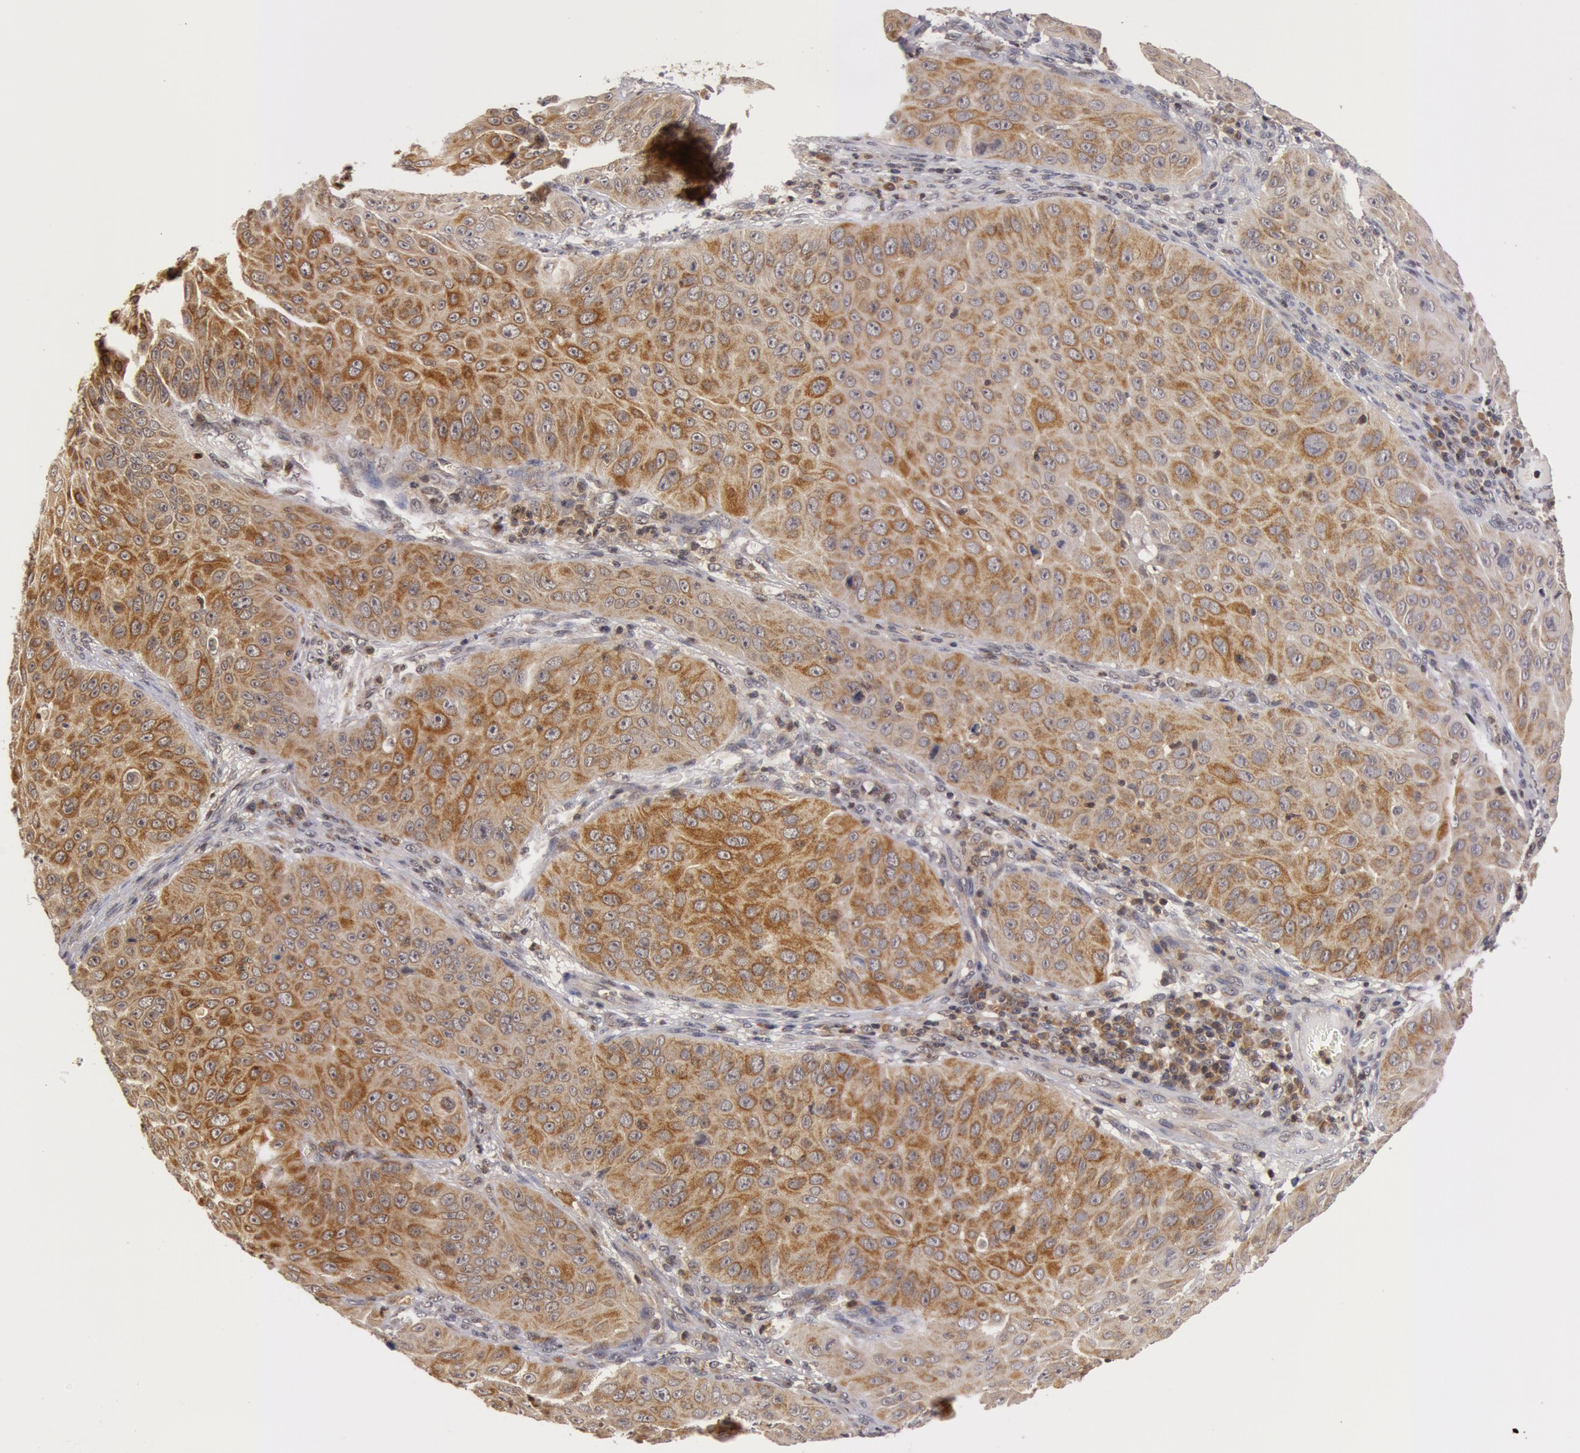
{"staining": {"intensity": "weak", "quantity": "25%-75%", "location": "cytoplasmic/membranous"}, "tissue": "skin cancer", "cell_type": "Tumor cells", "image_type": "cancer", "snomed": [{"axis": "morphology", "description": "Squamous cell carcinoma, NOS"}, {"axis": "topography", "description": "Skin"}], "caption": "An IHC histopathology image of neoplastic tissue is shown. Protein staining in brown labels weak cytoplasmic/membranous positivity in skin cancer (squamous cell carcinoma) within tumor cells. (Stains: DAB in brown, nuclei in blue, Microscopy: brightfield microscopy at high magnification).", "gene": "ZNF350", "patient": {"sex": "male", "age": 82}}